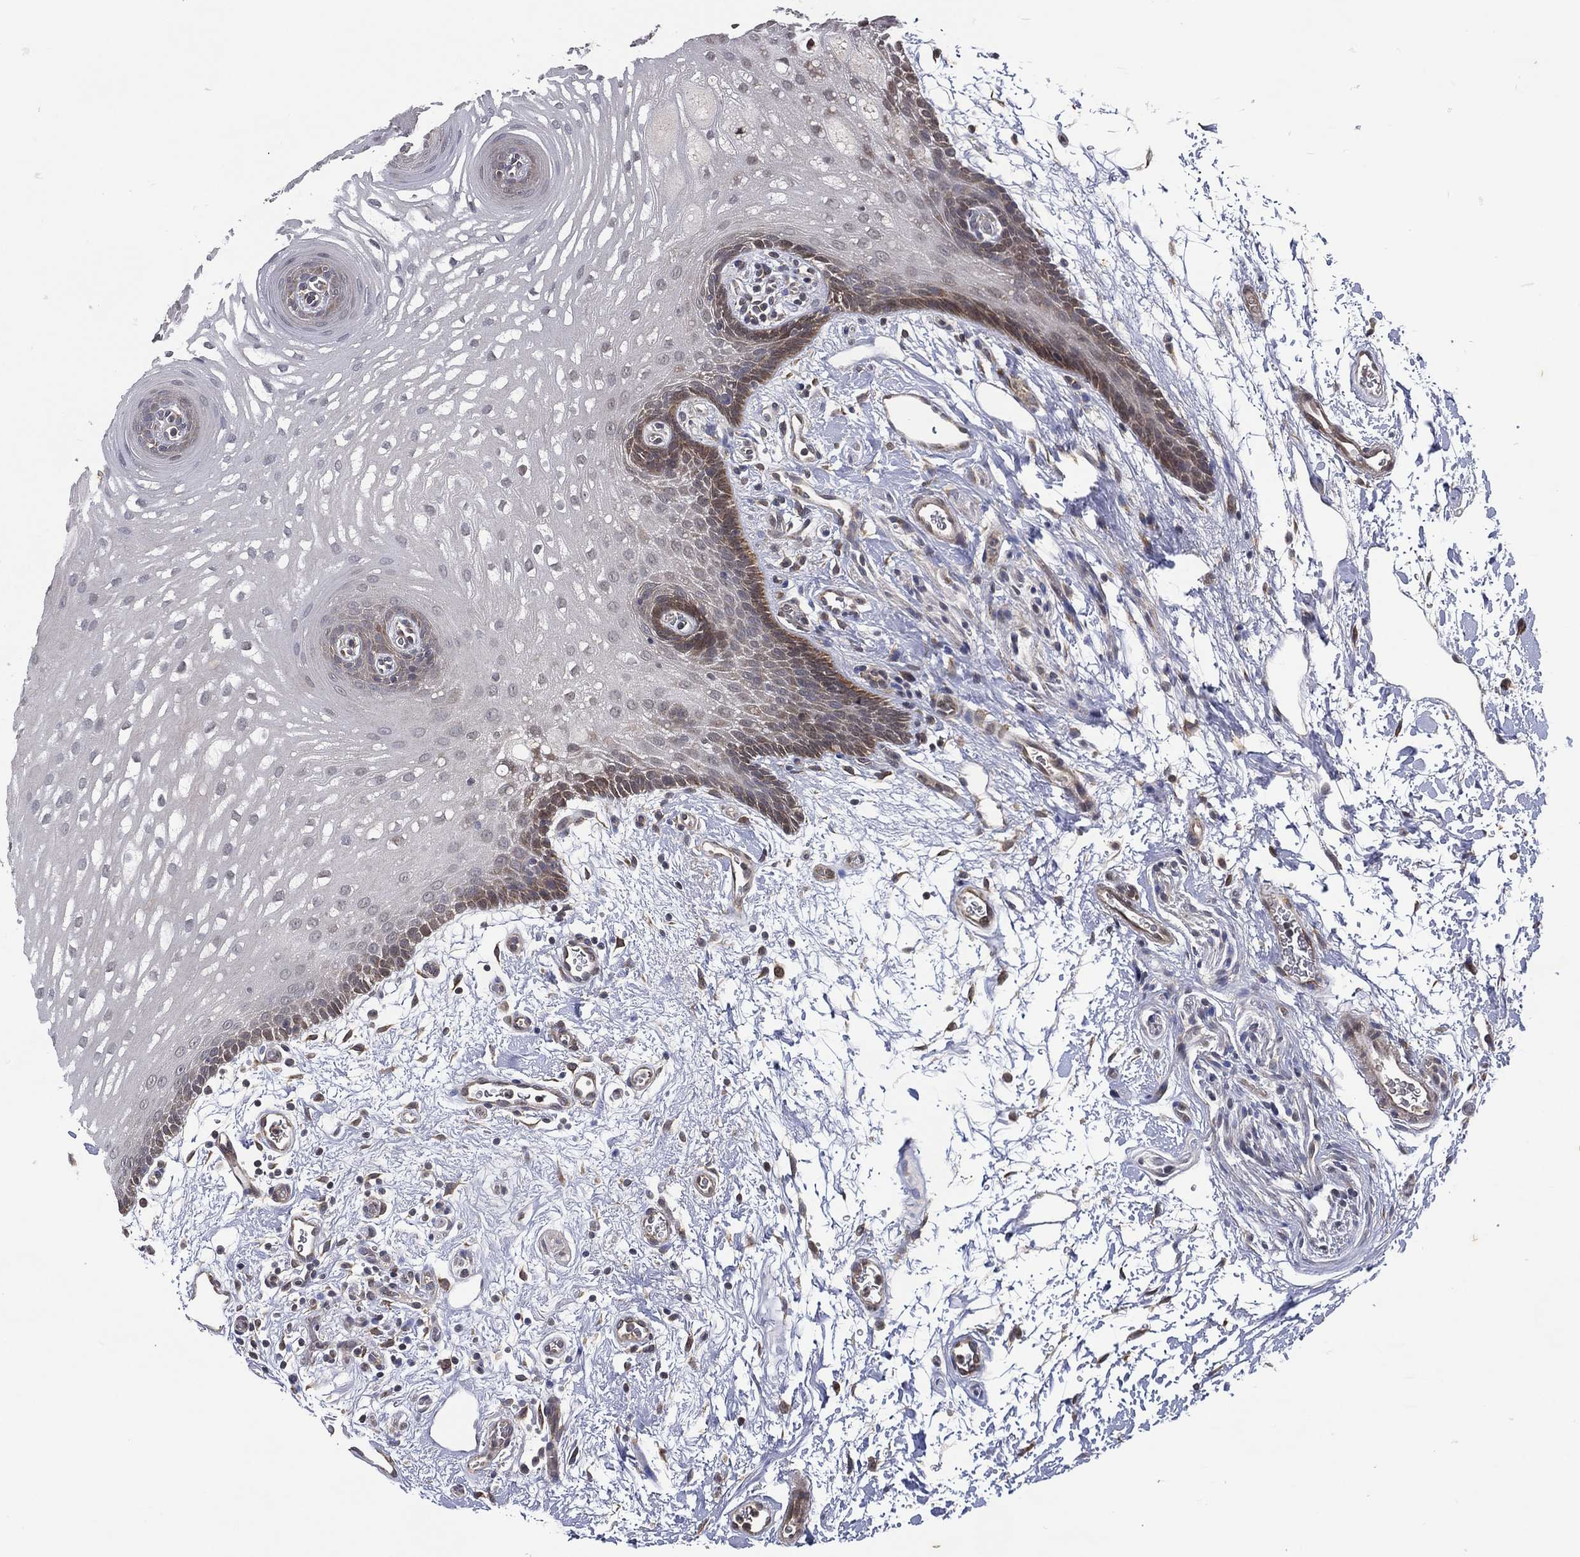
{"staining": {"intensity": "moderate", "quantity": "<25%", "location": "cytoplasmic/membranous"}, "tissue": "oral mucosa", "cell_type": "Squamous epithelial cells", "image_type": "normal", "snomed": [{"axis": "morphology", "description": "Normal tissue, NOS"}, {"axis": "topography", "description": "Oral tissue"}, {"axis": "topography", "description": "Head-Neck"}], "caption": "IHC (DAB (3,3'-diaminobenzidine)) staining of benign human oral mucosa shows moderate cytoplasmic/membranous protein expression in about <25% of squamous epithelial cells. (Brightfield microscopy of DAB IHC at high magnification).", "gene": "RAB11FIP4", "patient": {"sex": "male", "age": 65}}